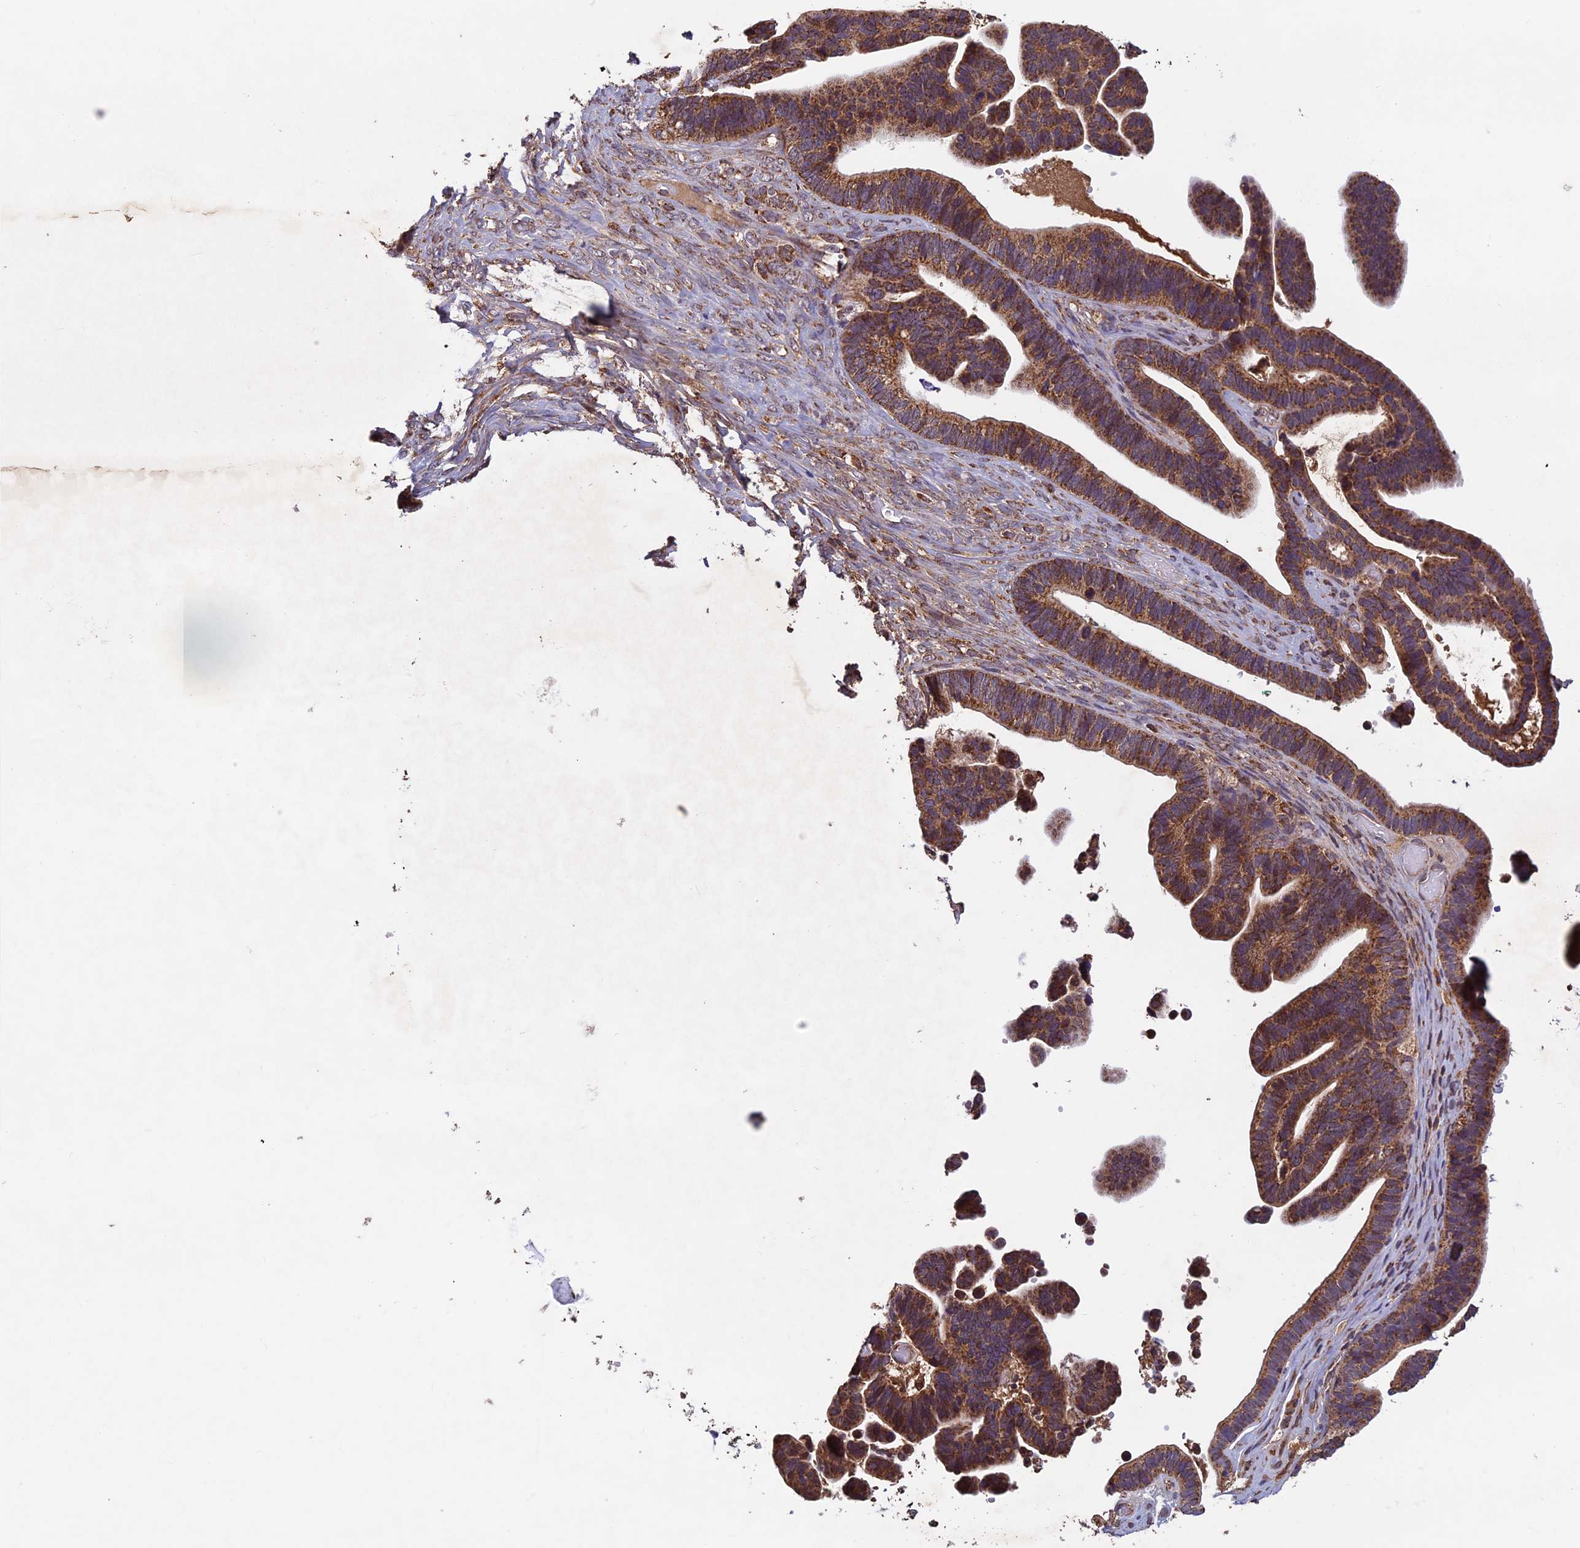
{"staining": {"intensity": "strong", "quantity": ">75%", "location": "cytoplasmic/membranous"}, "tissue": "ovarian cancer", "cell_type": "Tumor cells", "image_type": "cancer", "snomed": [{"axis": "morphology", "description": "Cystadenocarcinoma, serous, NOS"}, {"axis": "topography", "description": "Ovary"}], "caption": "Strong cytoplasmic/membranous positivity is present in about >75% of tumor cells in ovarian cancer (serous cystadenocarcinoma).", "gene": "CCDC15", "patient": {"sex": "female", "age": 56}}